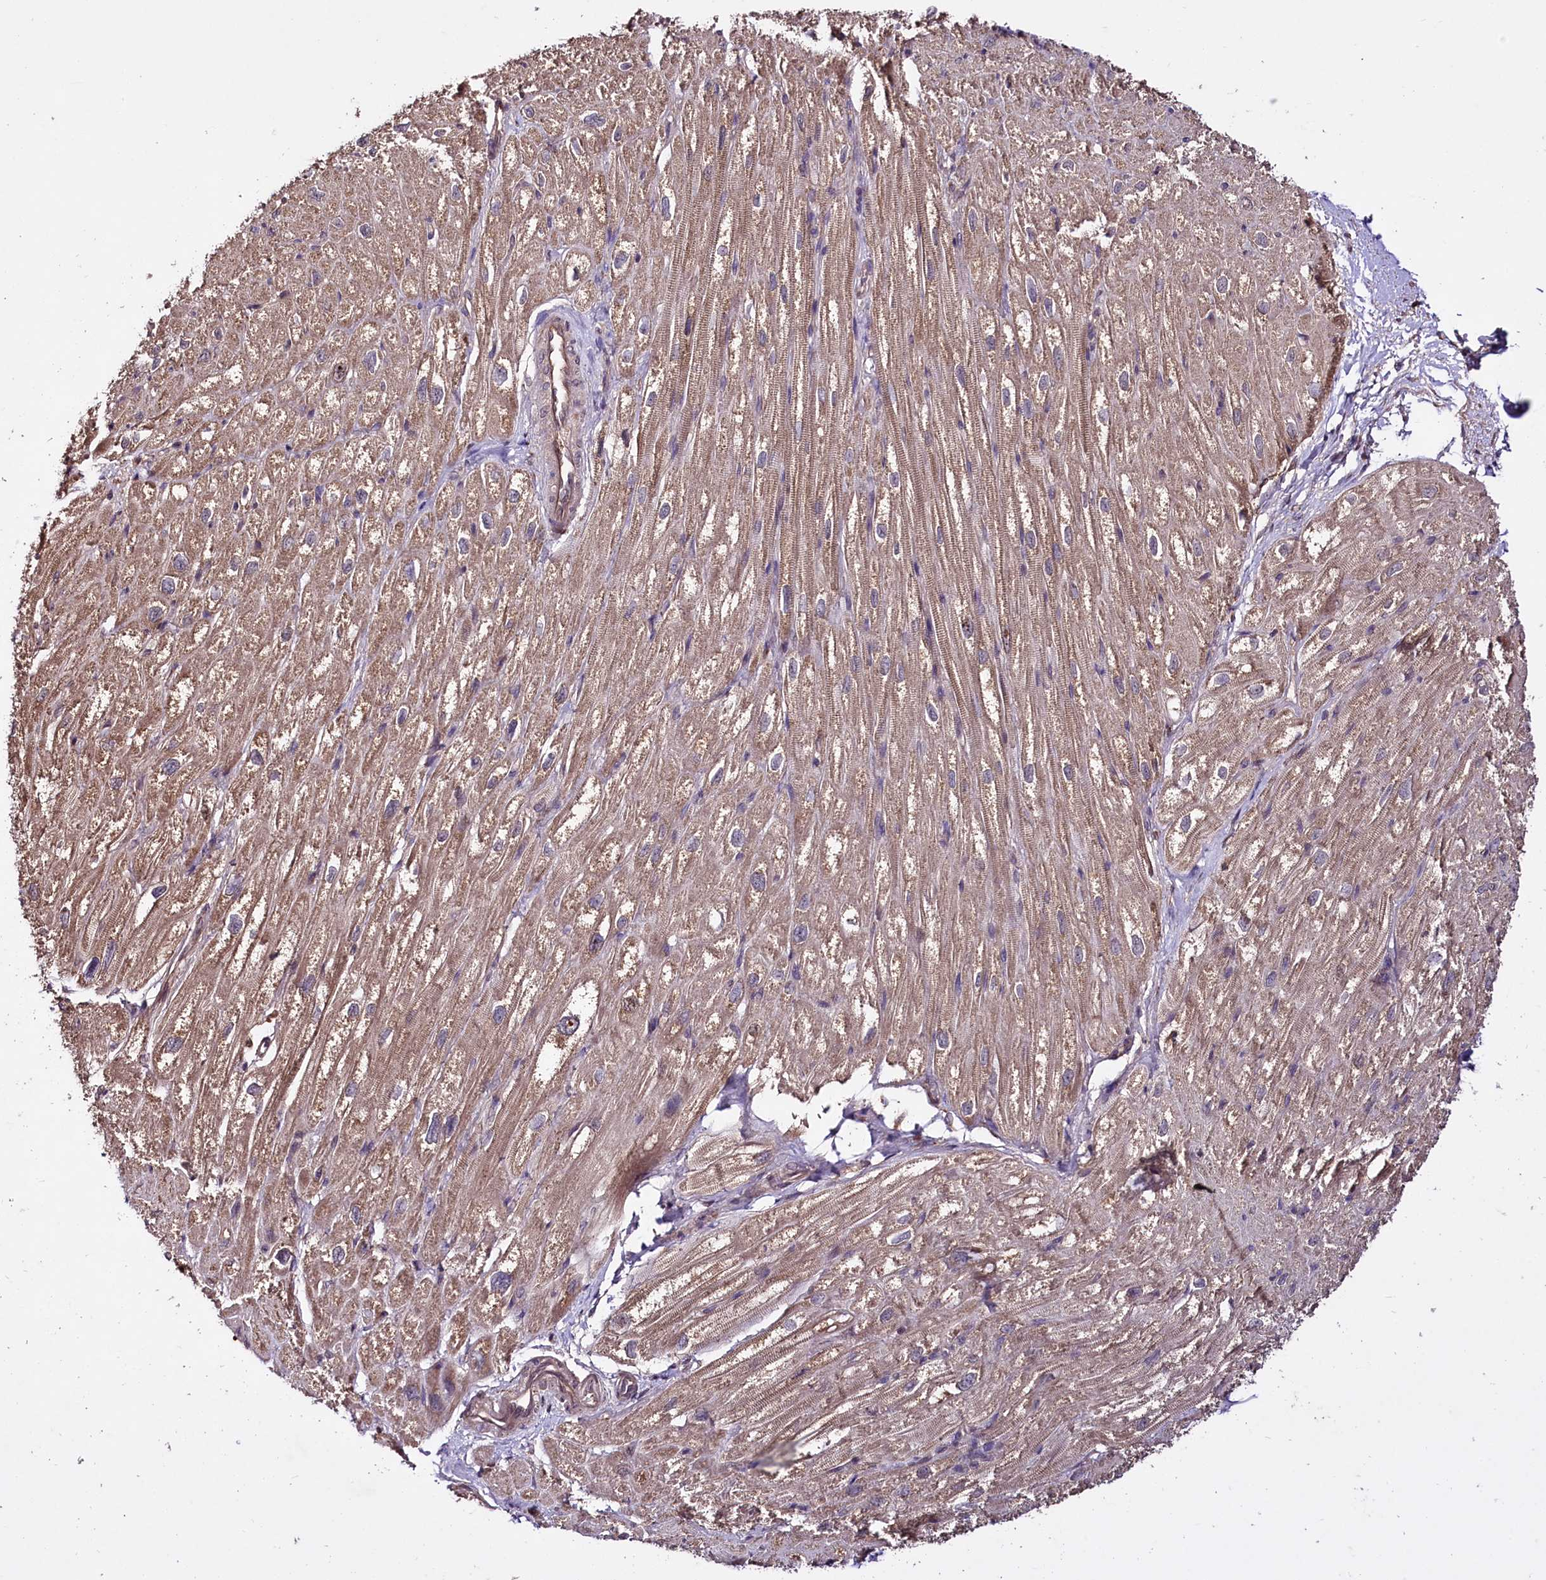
{"staining": {"intensity": "moderate", "quantity": ">75%", "location": "cytoplasmic/membranous"}, "tissue": "heart muscle", "cell_type": "Cardiomyocytes", "image_type": "normal", "snomed": [{"axis": "morphology", "description": "Normal tissue, NOS"}, {"axis": "topography", "description": "Heart"}], "caption": "A medium amount of moderate cytoplasmic/membranous expression is seen in approximately >75% of cardiomyocytes in benign heart muscle.", "gene": "TNPO3", "patient": {"sex": "male", "age": 50}}